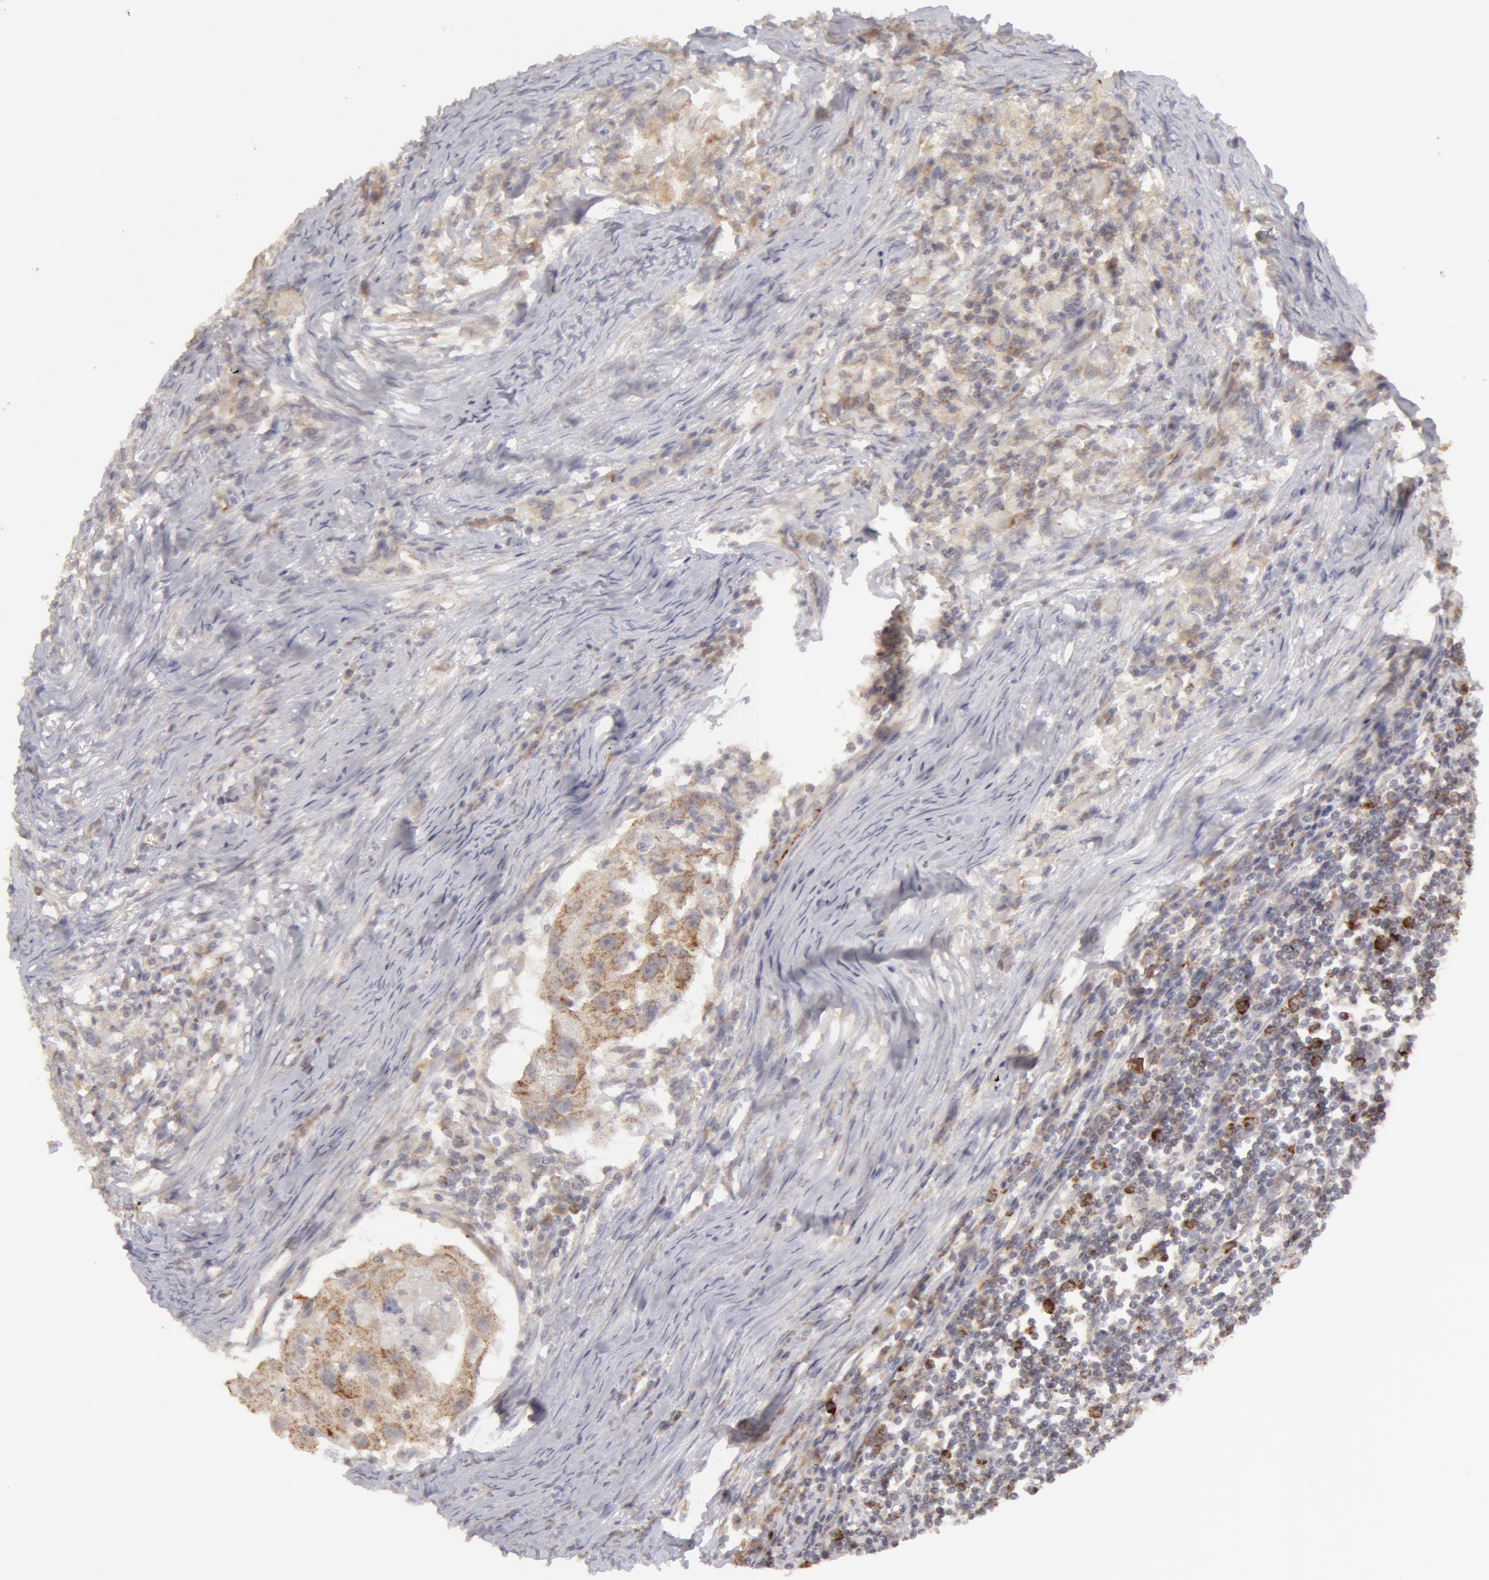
{"staining": {"intensity": "weak", "quantity": "25%-75%", "location": "cytoplasmic/membranous"}, "tissue": "head and neck cancer", "cell_type": "Tumor cells", "image_type": "cancer", "snomed": [{"axis": "morphology", "description": "Squamous cell carcinoma, NOS"}, {"axis": "topography", "description": "Head-Neck"}], "caption": "DAB immunohistochemical staining of head and neck cancer (squamous cell carcinoma) displays weak cytoplasmic/membranous protein staining in approximately 25%-75% of tumor cells. (Brightfield microscopy of DAB IHC at high magnification).", "gene": "ADPRH", "patient": {"sex": "male", "age": 64}}